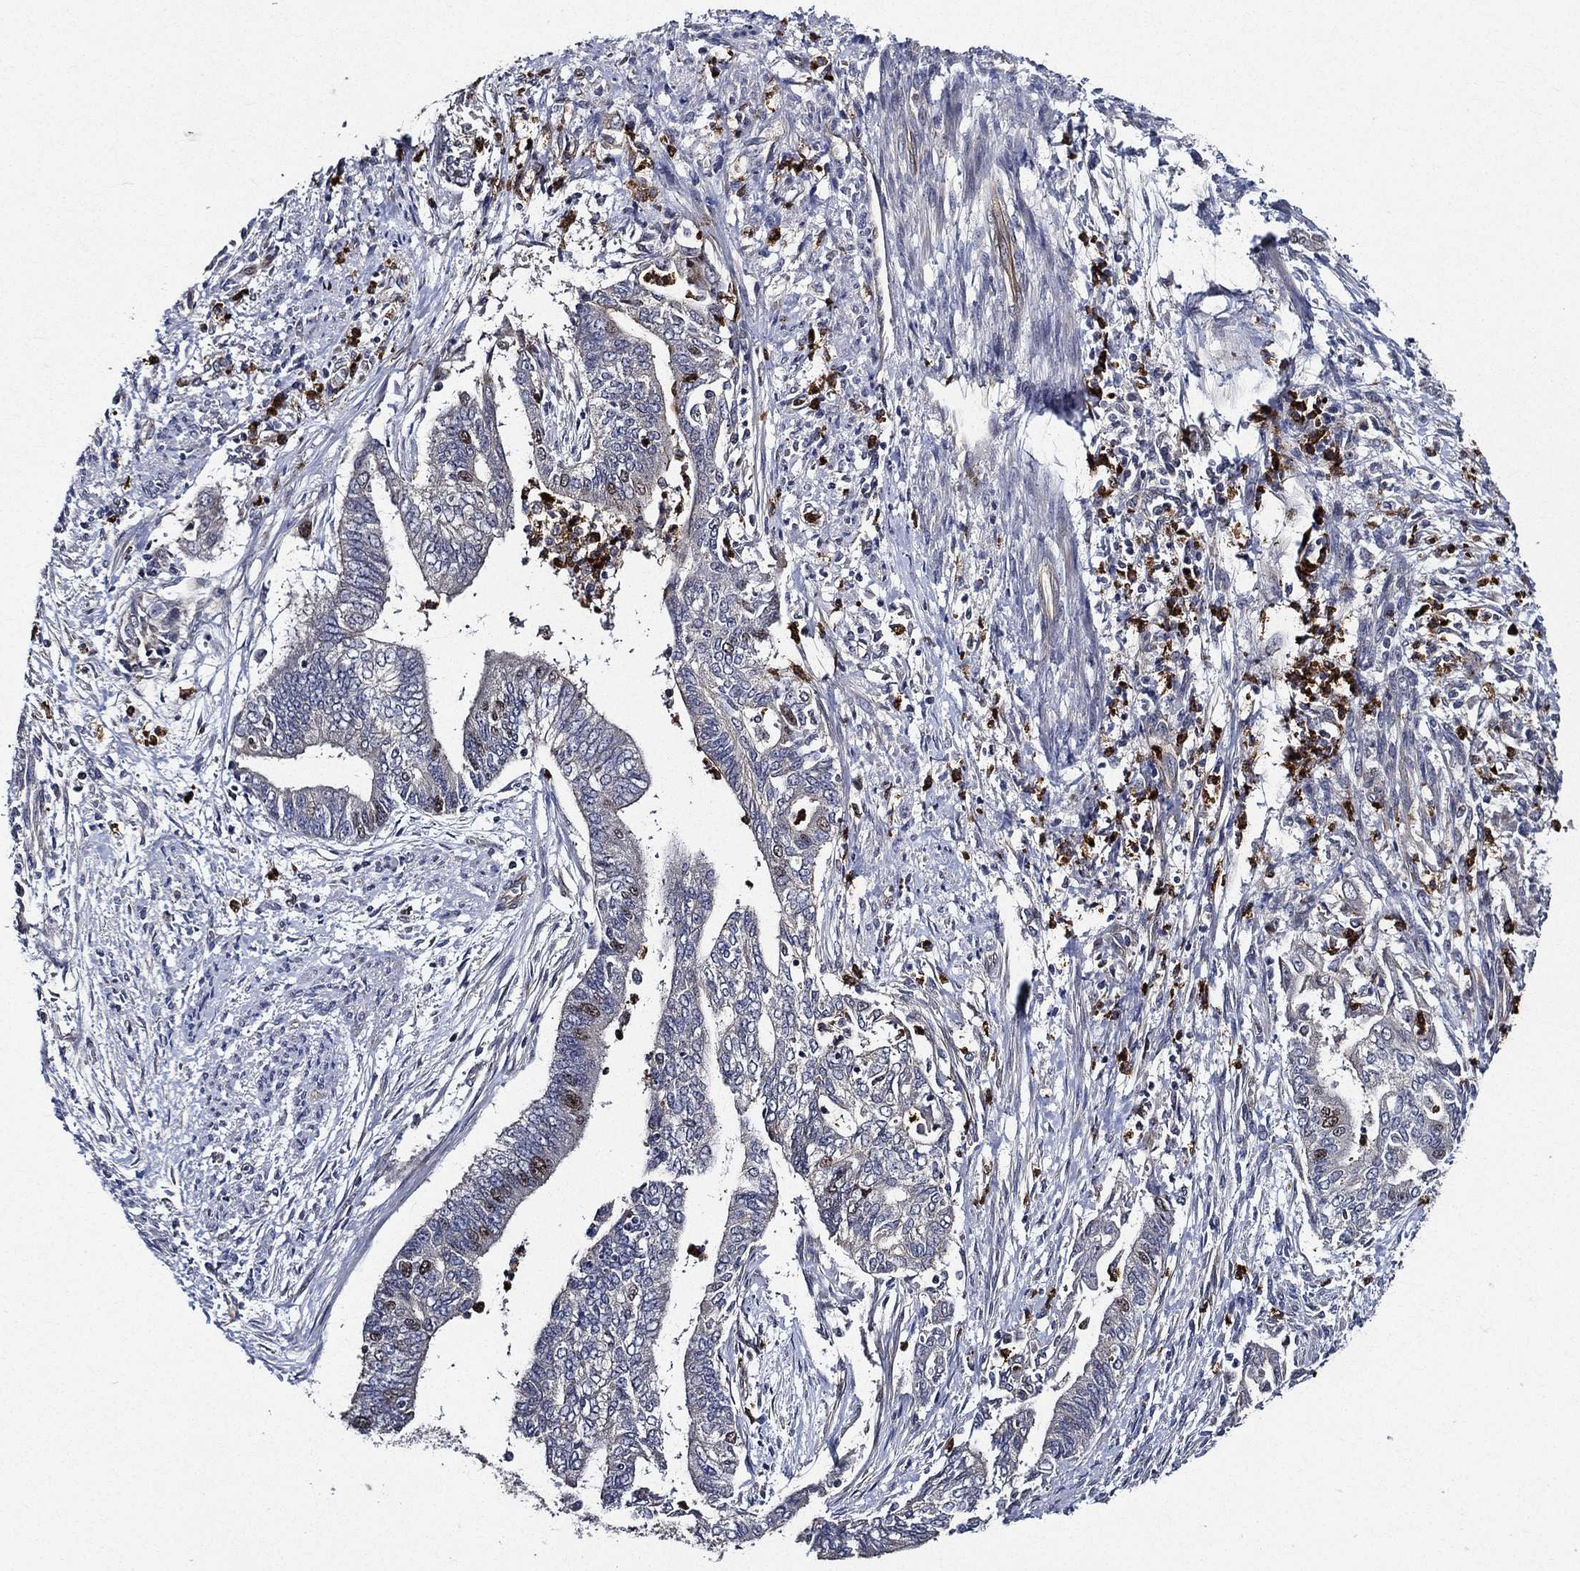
{"staining": {"intensity": "negative", "quantity": "none", "location": "none"}, "tissue": "endometrial cancer", "cell_type": "Tumor cells", "image_type": "cancer", "snomed": [{"axis": "morphology", "description": "Adenocarcinoma, NOS"}, {"axis": "topography", "description": "Endometrium"}], "caption": "High magnification brightfield microscopy of adenocarcinoma (endometrial) stained with DAB (3,3'-diaminobenzidine) (brown) and counterstained with hematoxylin (blue): tumor cells show no significant positivity.", "gene": "KIF20B", "patient": {"sex": "female", "age": 65}}